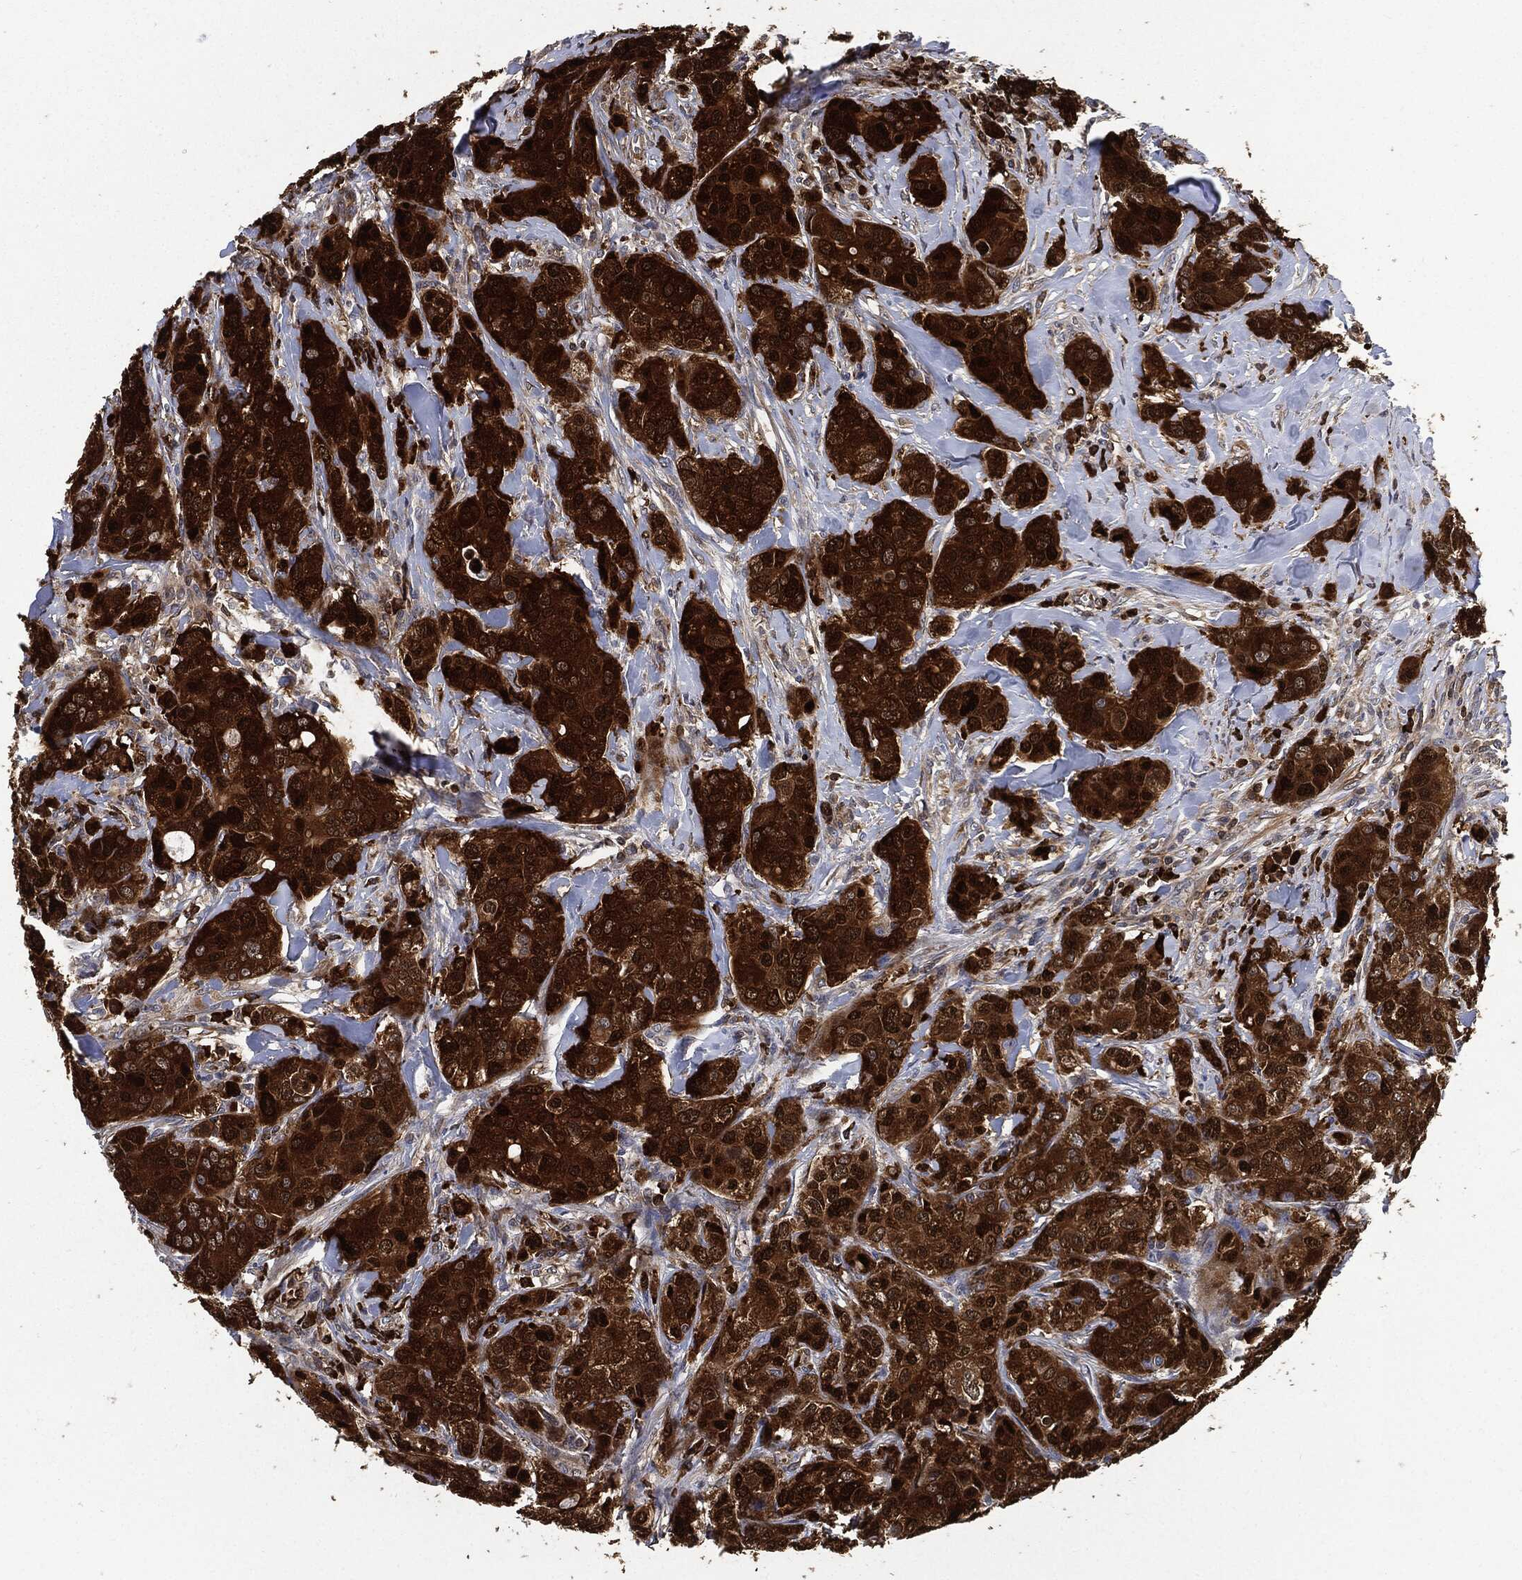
{"staining": {"intensity": "strong", "quantity": ">75%", "location": "cytoplasmic/membranous"}, "tissue": "breast cancer", "cell_type": "Tumor cells", "image_type": "cancer", "snomed": [{"axis": "morphology", "description": "Duct carcinoma"}, {"axis": "topography", "description": "Breast"}], "caption": "Immunohistochemistry micrograph of neoplastic tissue: human breast cancer stained using immunohistochemistry exhibits high levels of strong protein expression localized specifically in the cytoplasmic/membranous of tumor cells, appearing as a cytoplasmic/membranous brown color.", "gene": "PRDX2", "patient": {"sex": "female", "age": 43}}